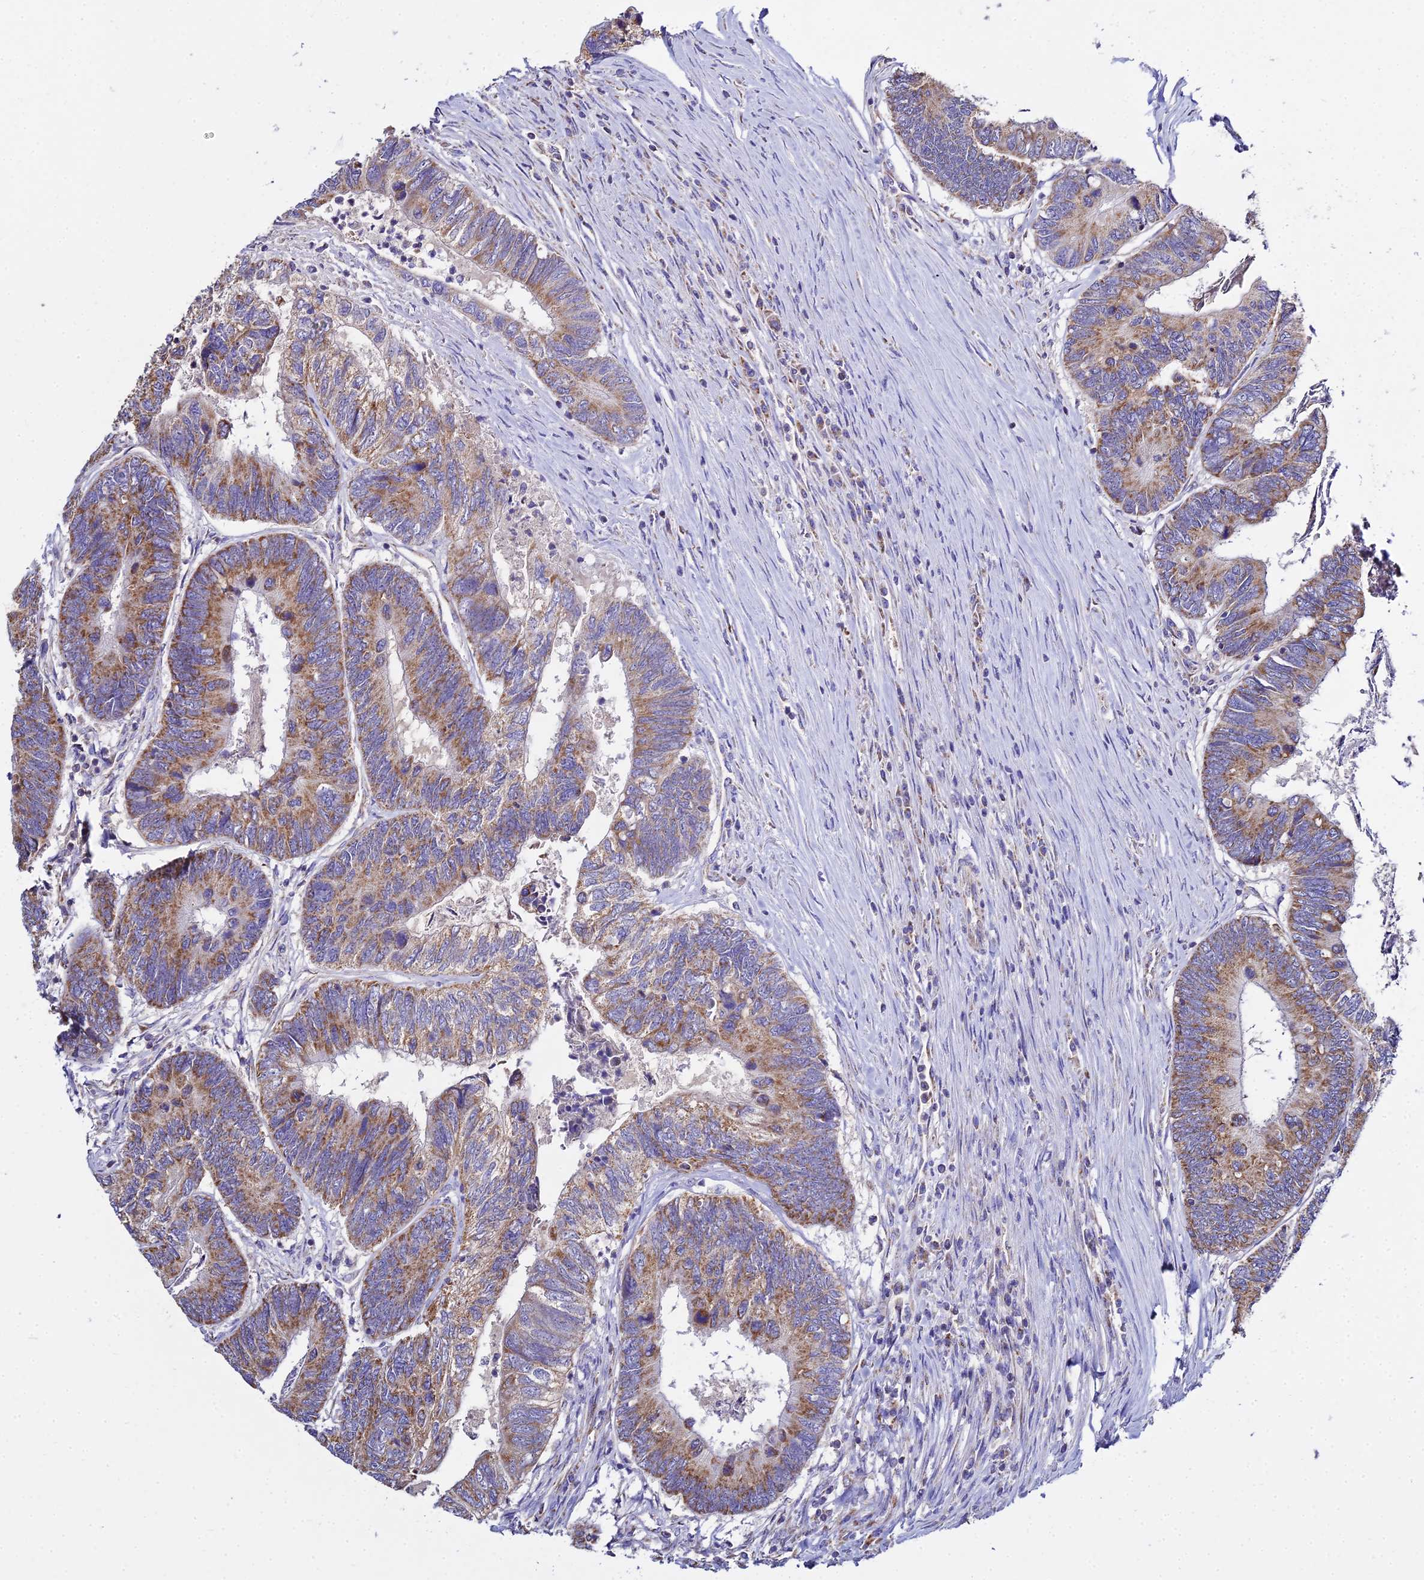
{"staining": {"intensity": "moderate", "quantity": ">75%", "location": "cytoplasmic/membranous"}, "tissue": "colorectal cancer", "cell_type": "Tumor cells", "image_type": "cancer", "snomed": [{"axis": "morphology", "description": "Adenocarcinoma, NOS"}, {"axis": "topography", "description": "Colon"}], "caption": "This is a micrograph of immunohistochemistry (IHC) staining of adenocarcinoma (colorectal), which shows moderate positivity in the cytoplasmic/membranous of tumor cells.", "gene": "TYW5", "patient": {"sex": "female", "age": 67}}